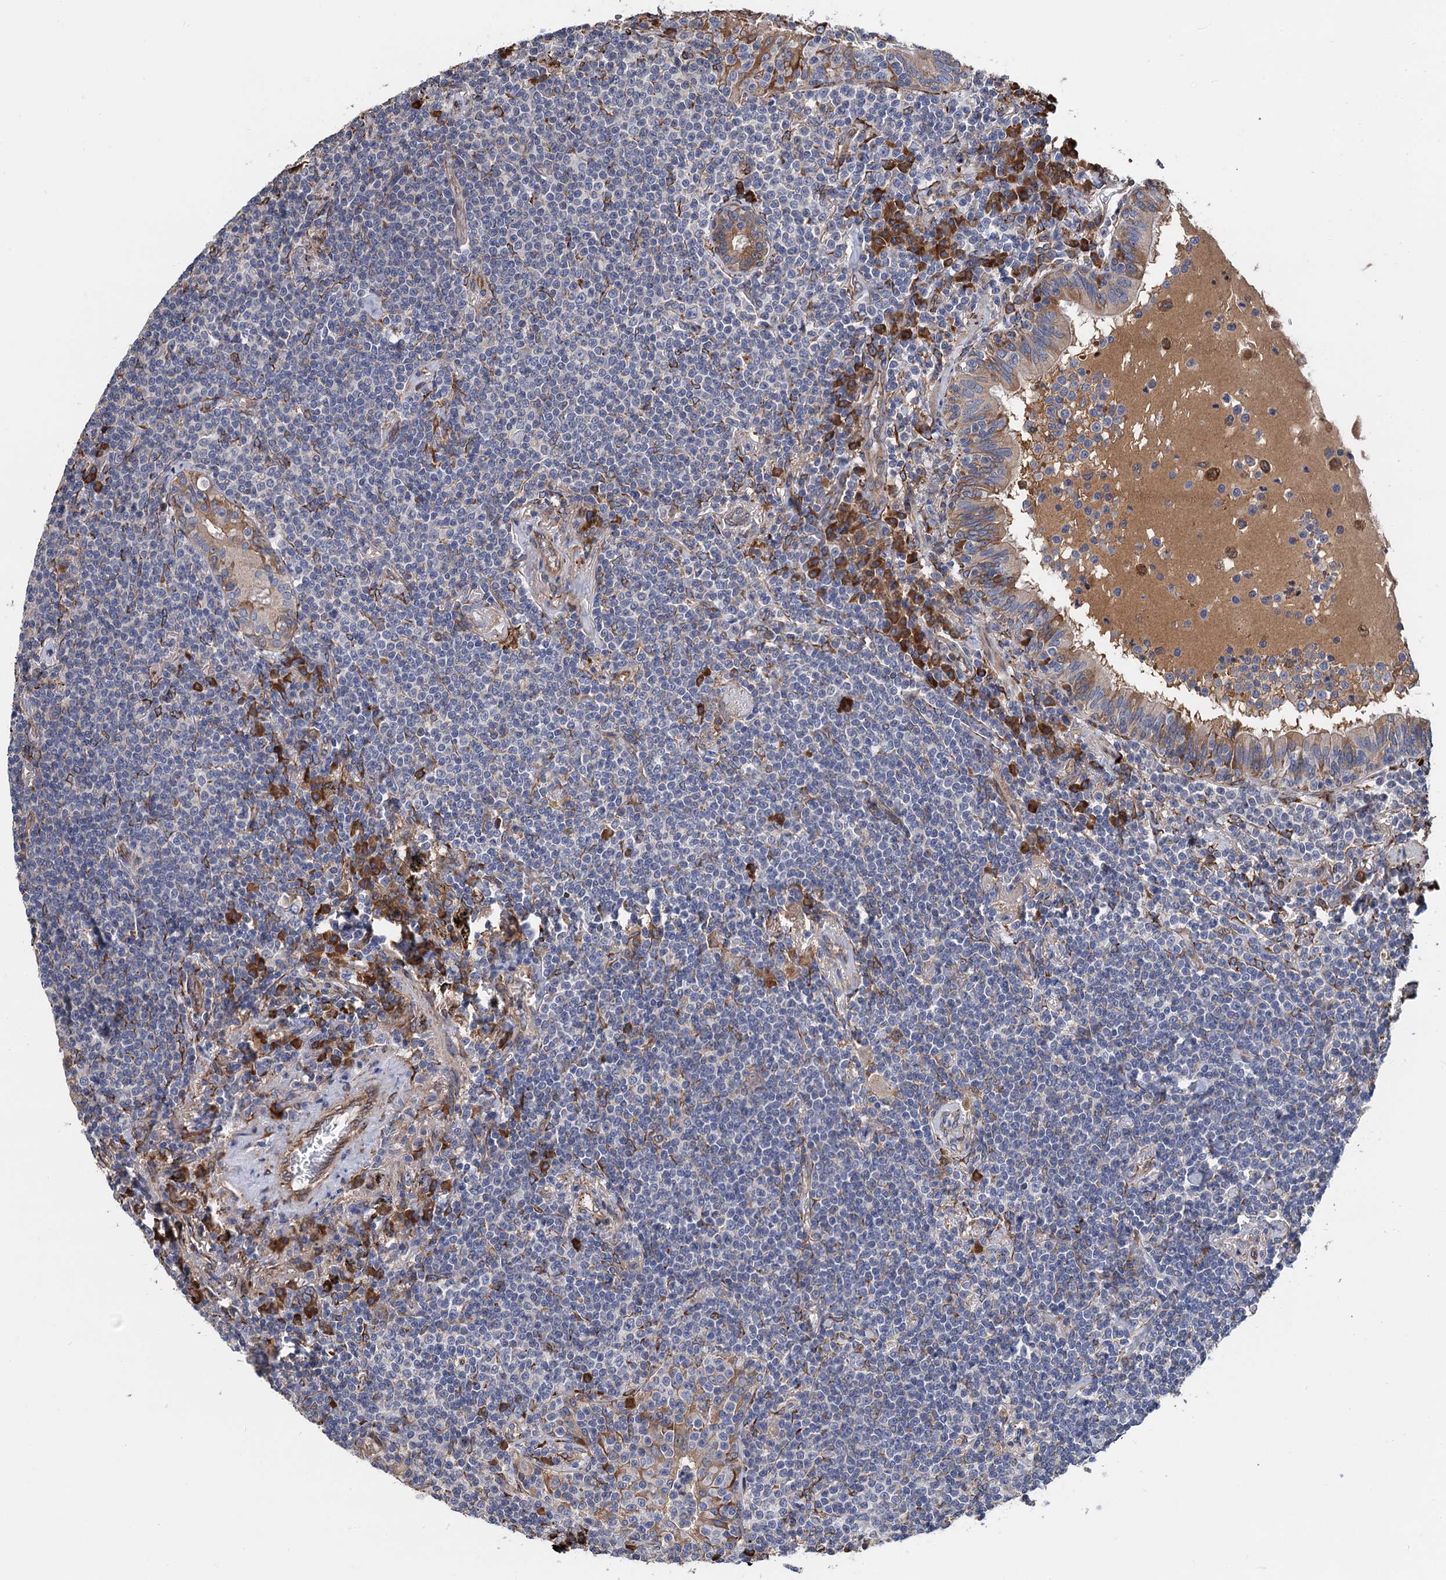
{"staining": {"intensity": "negative", "quantity": "none", "location": "none"}, "tissue": "lymphoma", "cell_type": "Tumor cells", "image_type": "cancer", "snomed": [{"axis": "morphology", "description": "Malignant lymphoma, non-Hodgkin's type, Low grade"}, {"axis": "topography", "description": "Lung"}], "caption": "The image displays no significant expression in tumor cells of lymphoma.", "gene": "CNNM1", "patient": {"sex": "female", "age": 71}}